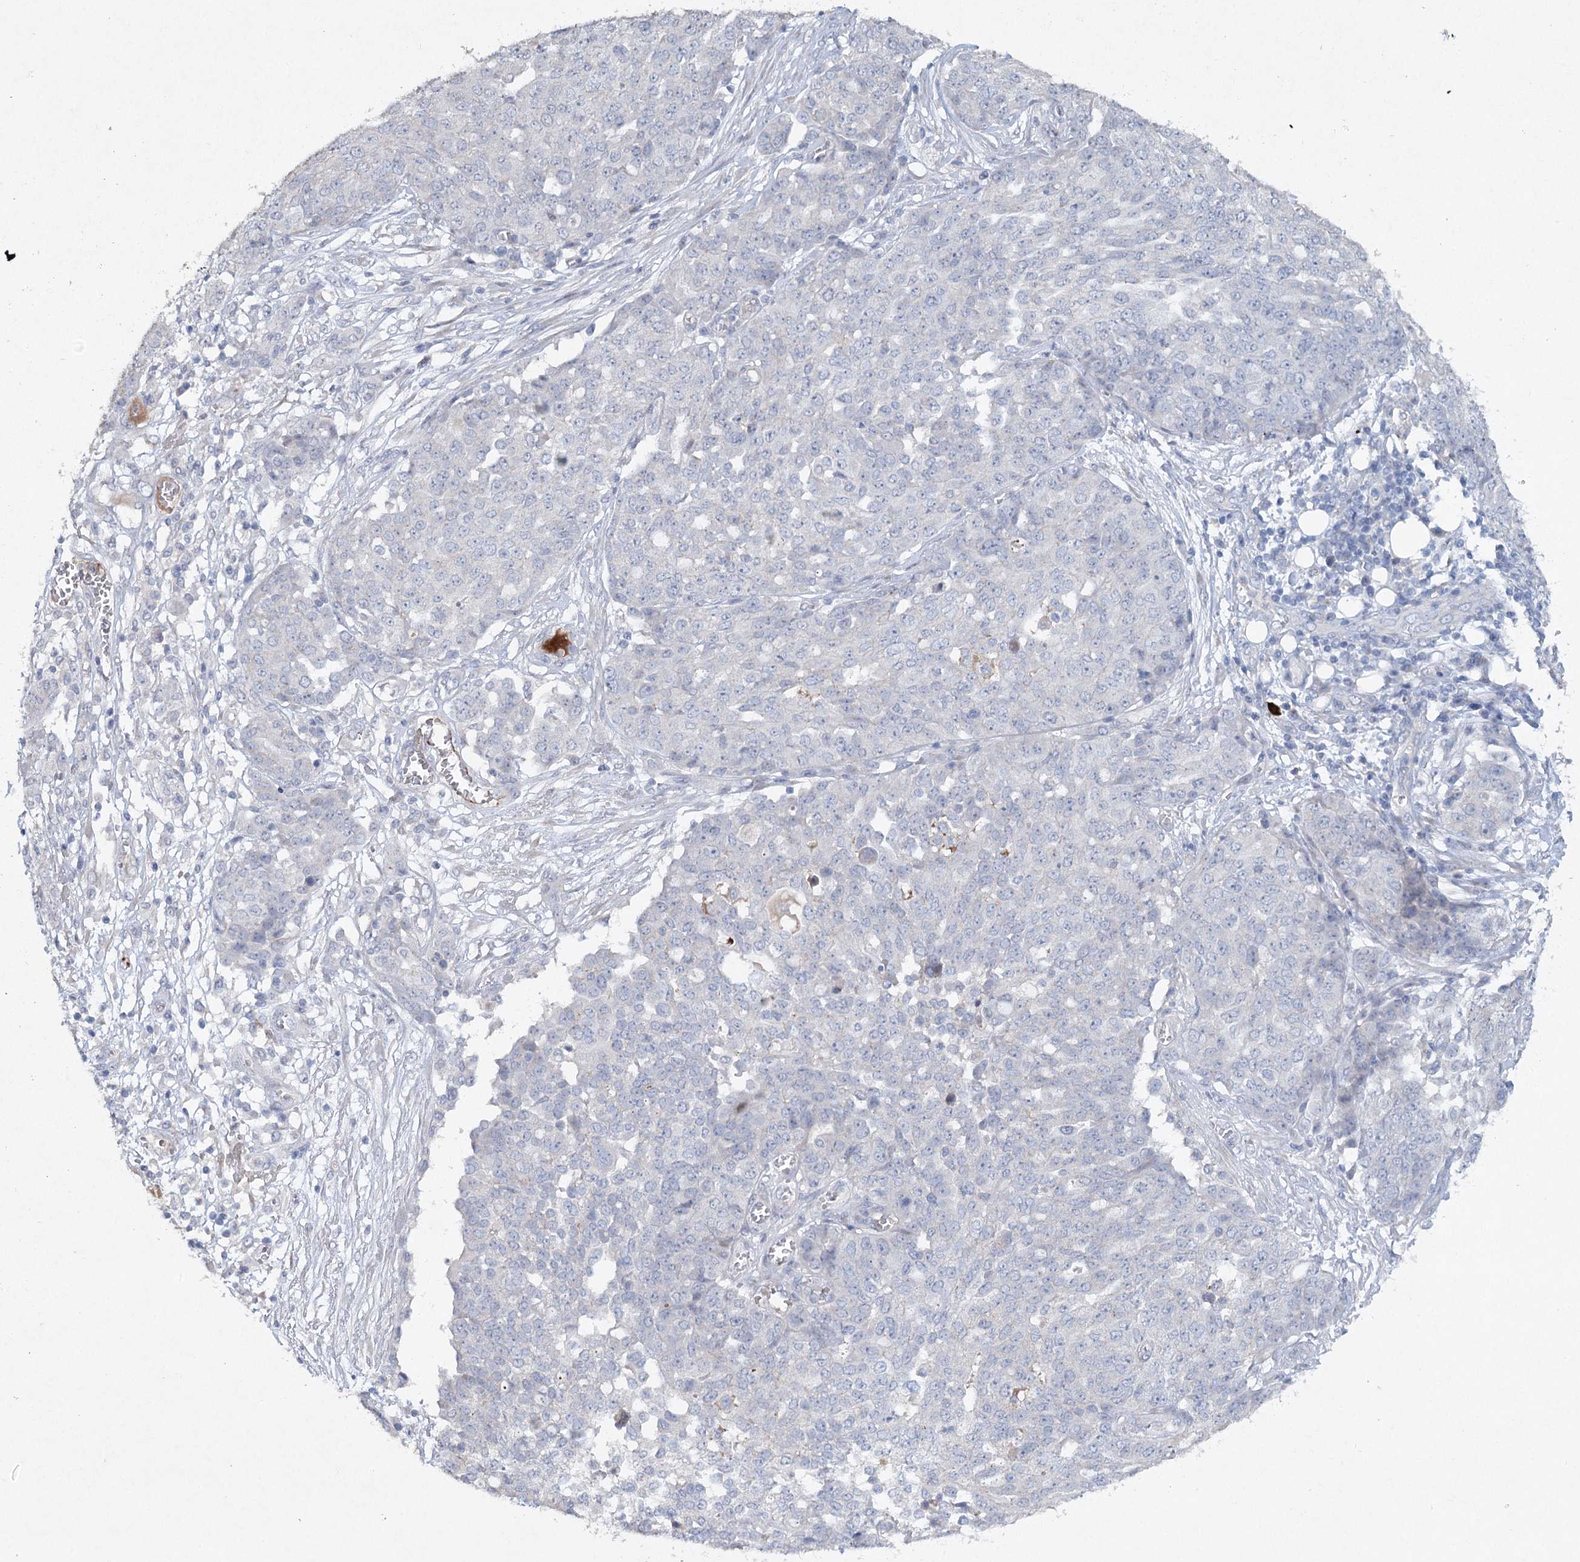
{"staining": {"intensity": "negative", "quantity": "none", "location": "none"}, "tissue": "ovarian cancer", "cell_type": "Tumor cells", "image_type": "cancer", "snomed": [{"axis": "morphology", "description": "Cystadenocarcinoma, serous, NOS"}, {"axis": "topography", "description": "Soft tissue"}, {"axis": "topography", "description": "Ovary"}], "caption": "Immunohistochemical staining of human ovarian cancer reveals no significant expression in tumor cells.", "gene": "RFX6", "patient": {"sex": "female", "age": 57}}